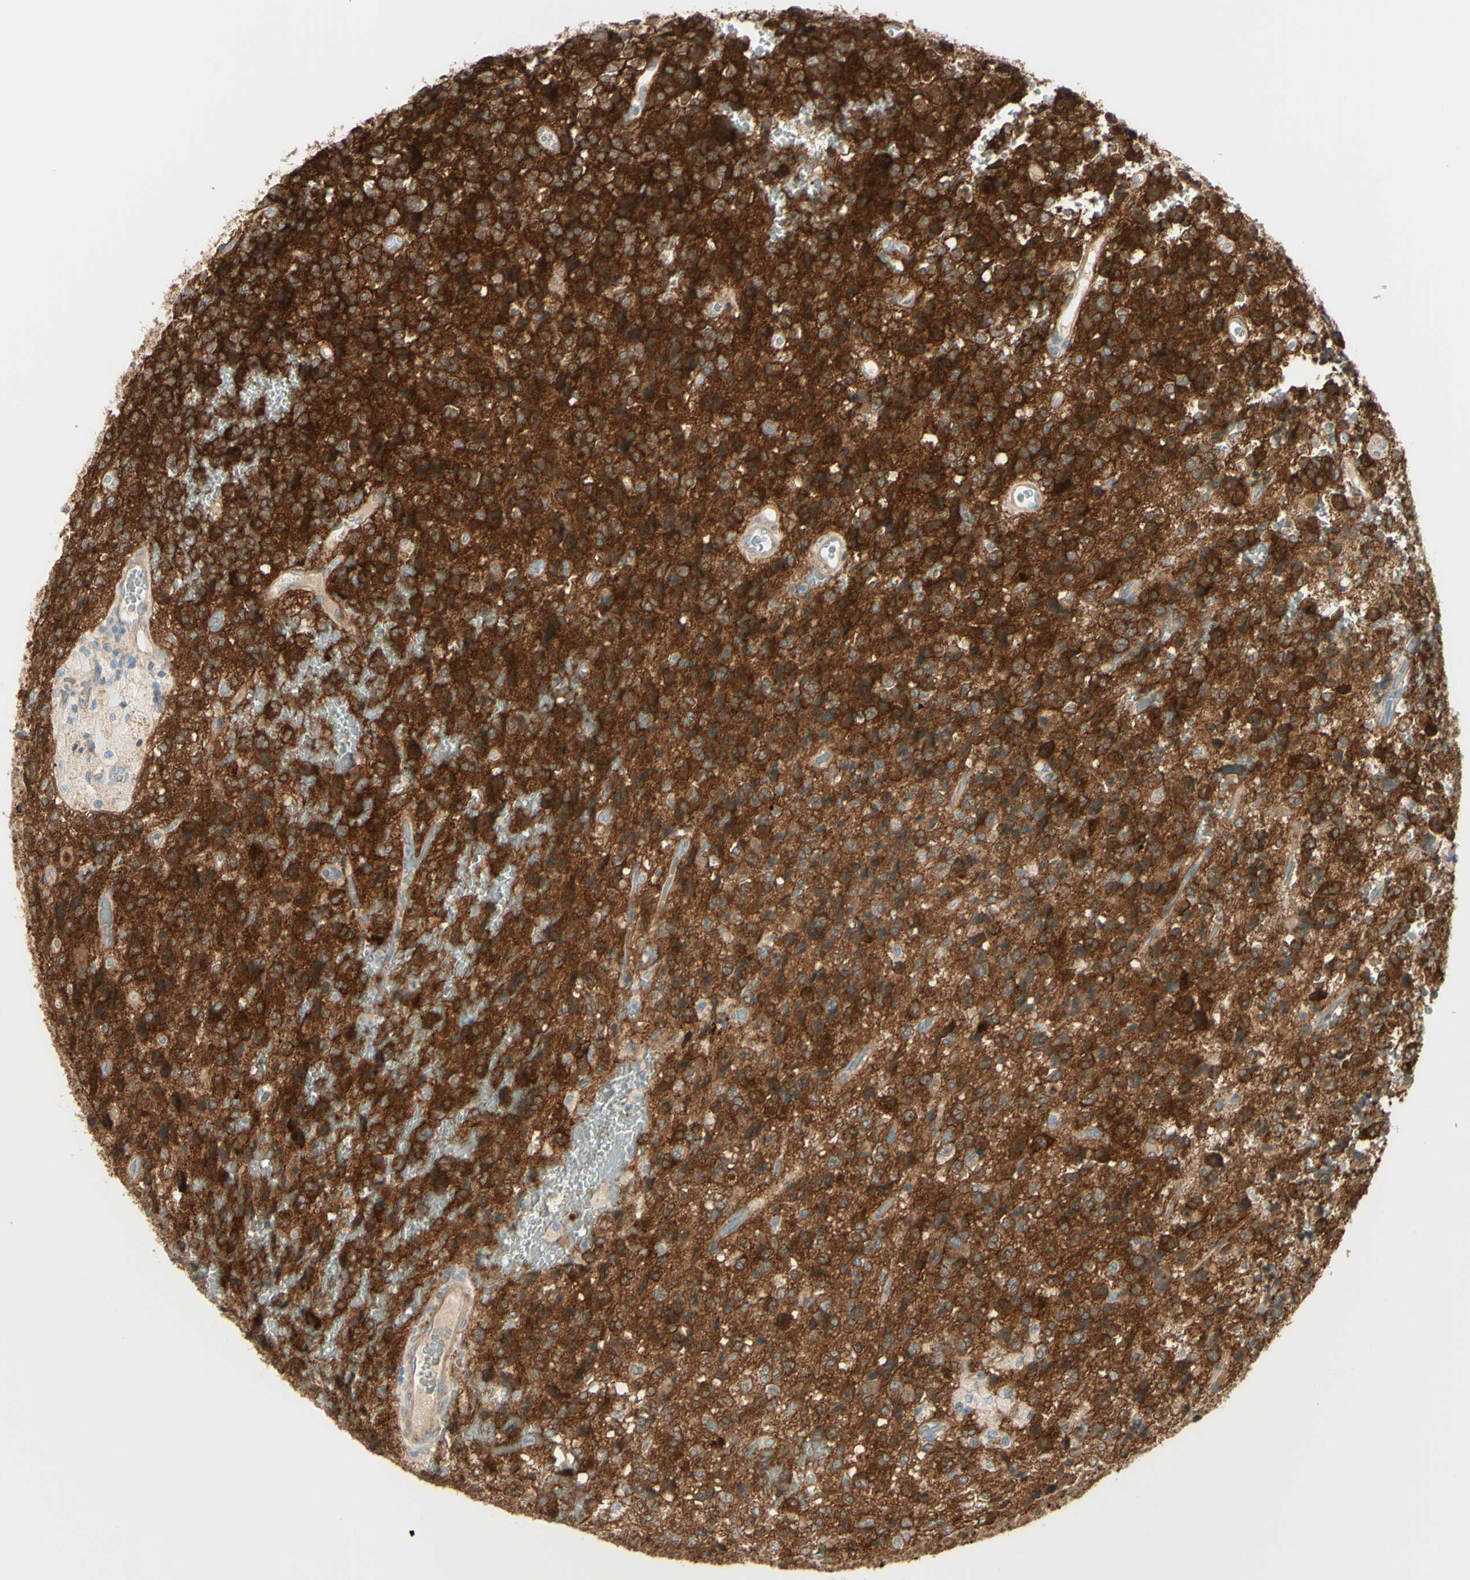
{"staining": {"intensity": "strong", "quantity": ">75%", "location": "cytoplasmic/membranous"}, "tissue": "glioma", "cell_type": "Tumor cells", "image_type": "cancer", "snomed": [{"axis": "morphology", "description": "Glioma, malignant, High grade"}, {"axis": "topography", "description": "pancreas cauda"}], "caption": "This micrograph reveals high-grade glioma (malignant) stained with IHC to label a protein in brown. The cytoplasmic/membranous of tumor cells show strong positivity for the protein. Nuclei are counter-stained blue.", "gene": "PCDHGA2", "patient": {"sex": "male", "age": 60}}